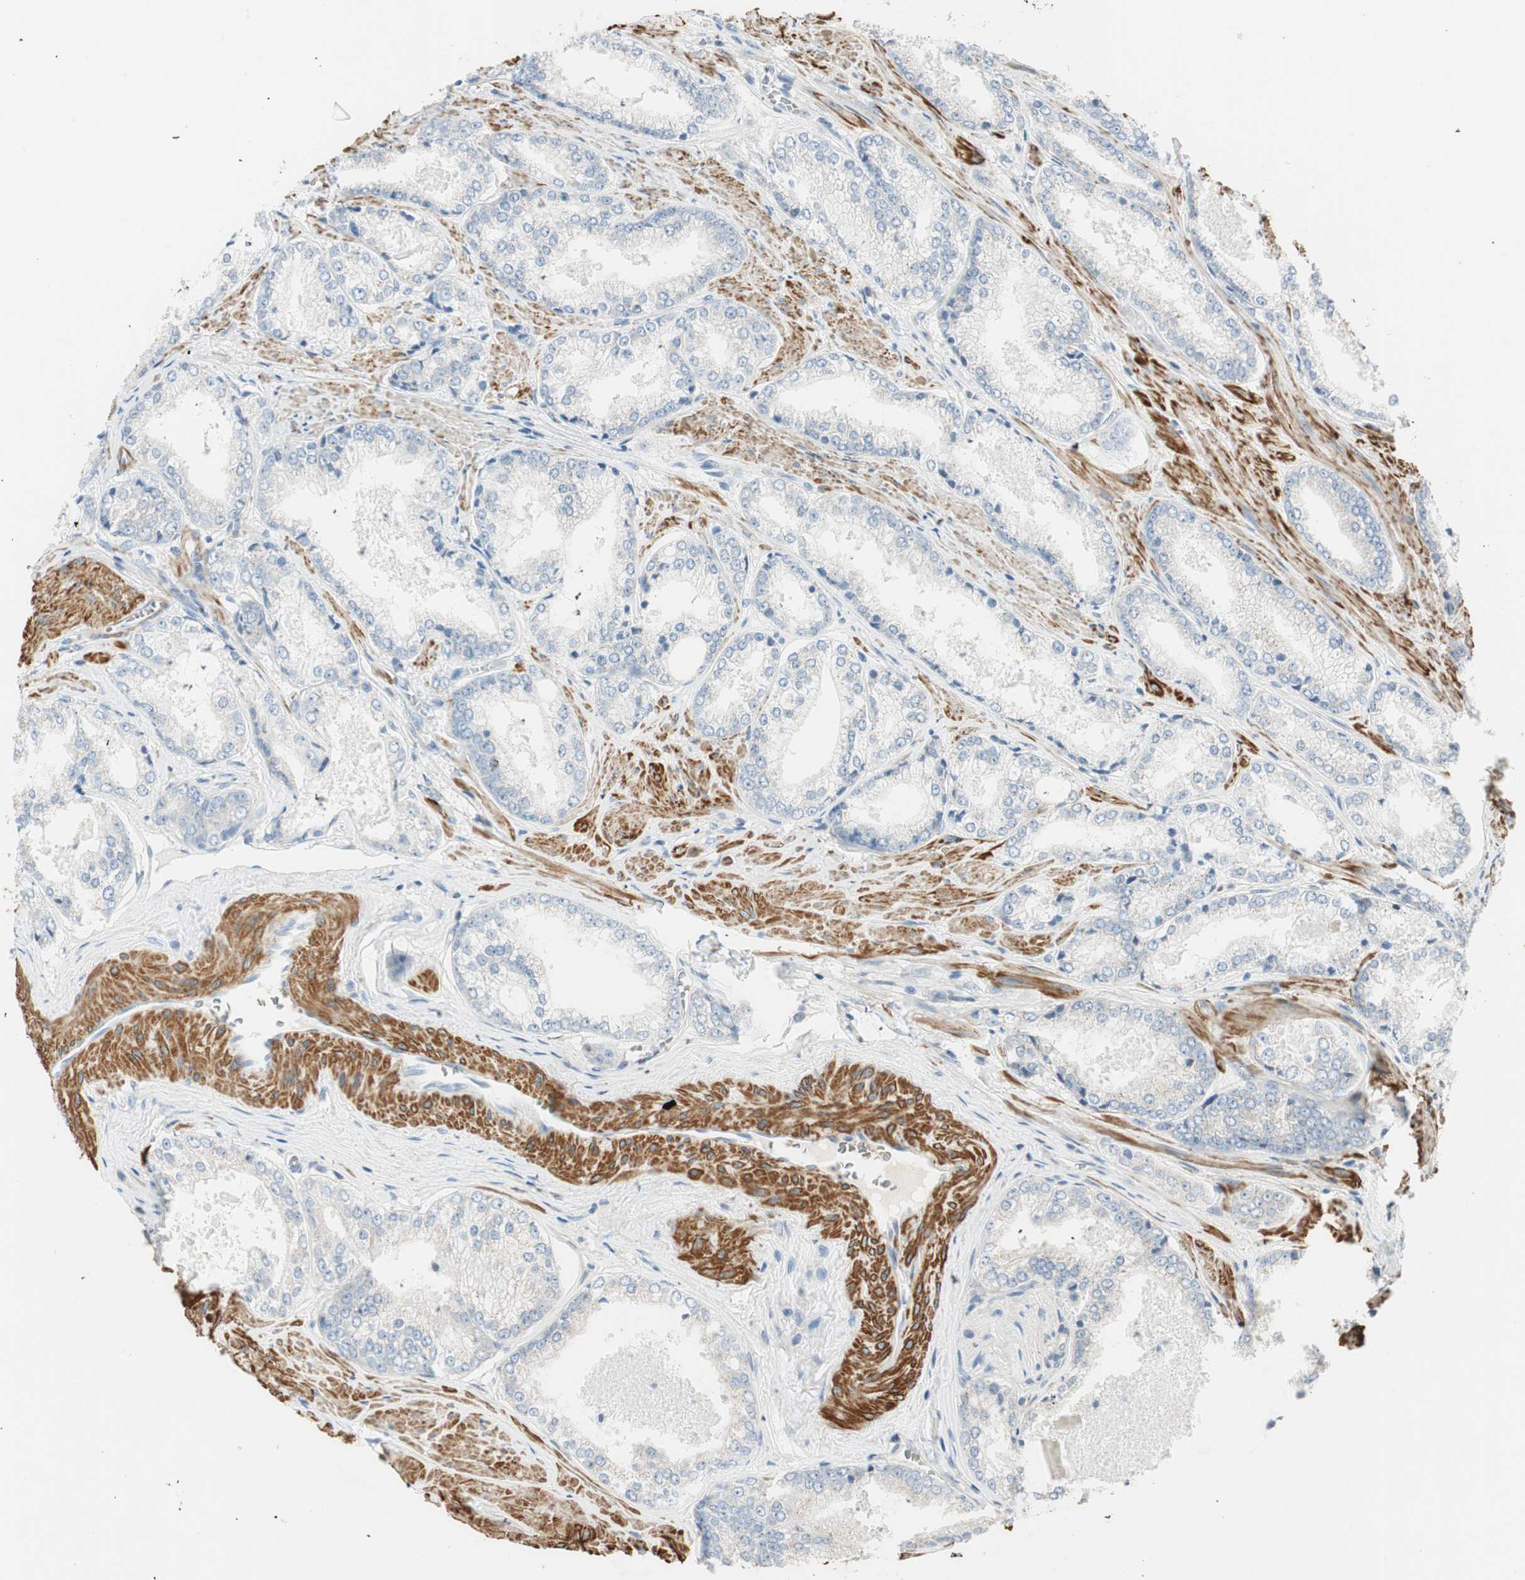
{"staining": {"intensity": "negative", "quantity": "none", "location": "none"}, "tissue": "prostate cancer", "cell_type": "Tumor cells", "image_type": "cancer", "snomed": [{"axis": "morphology", "description": "Adenocarcinoma, Low grade"}, {"axis": "topography", "description": "Prostate"}], "caption": "Low-grade adenocarcinoma (prostate) was stained to show a protein in brown. There is no significant expression in tumor cells. (Stains: DAB immunohistochemistry (IHC) with hematoxylin counter stain, Microscopy: brightfield microscopy at high magnification).", "gene": "RORB", "patient": {"sex": "male", "age": 64}}